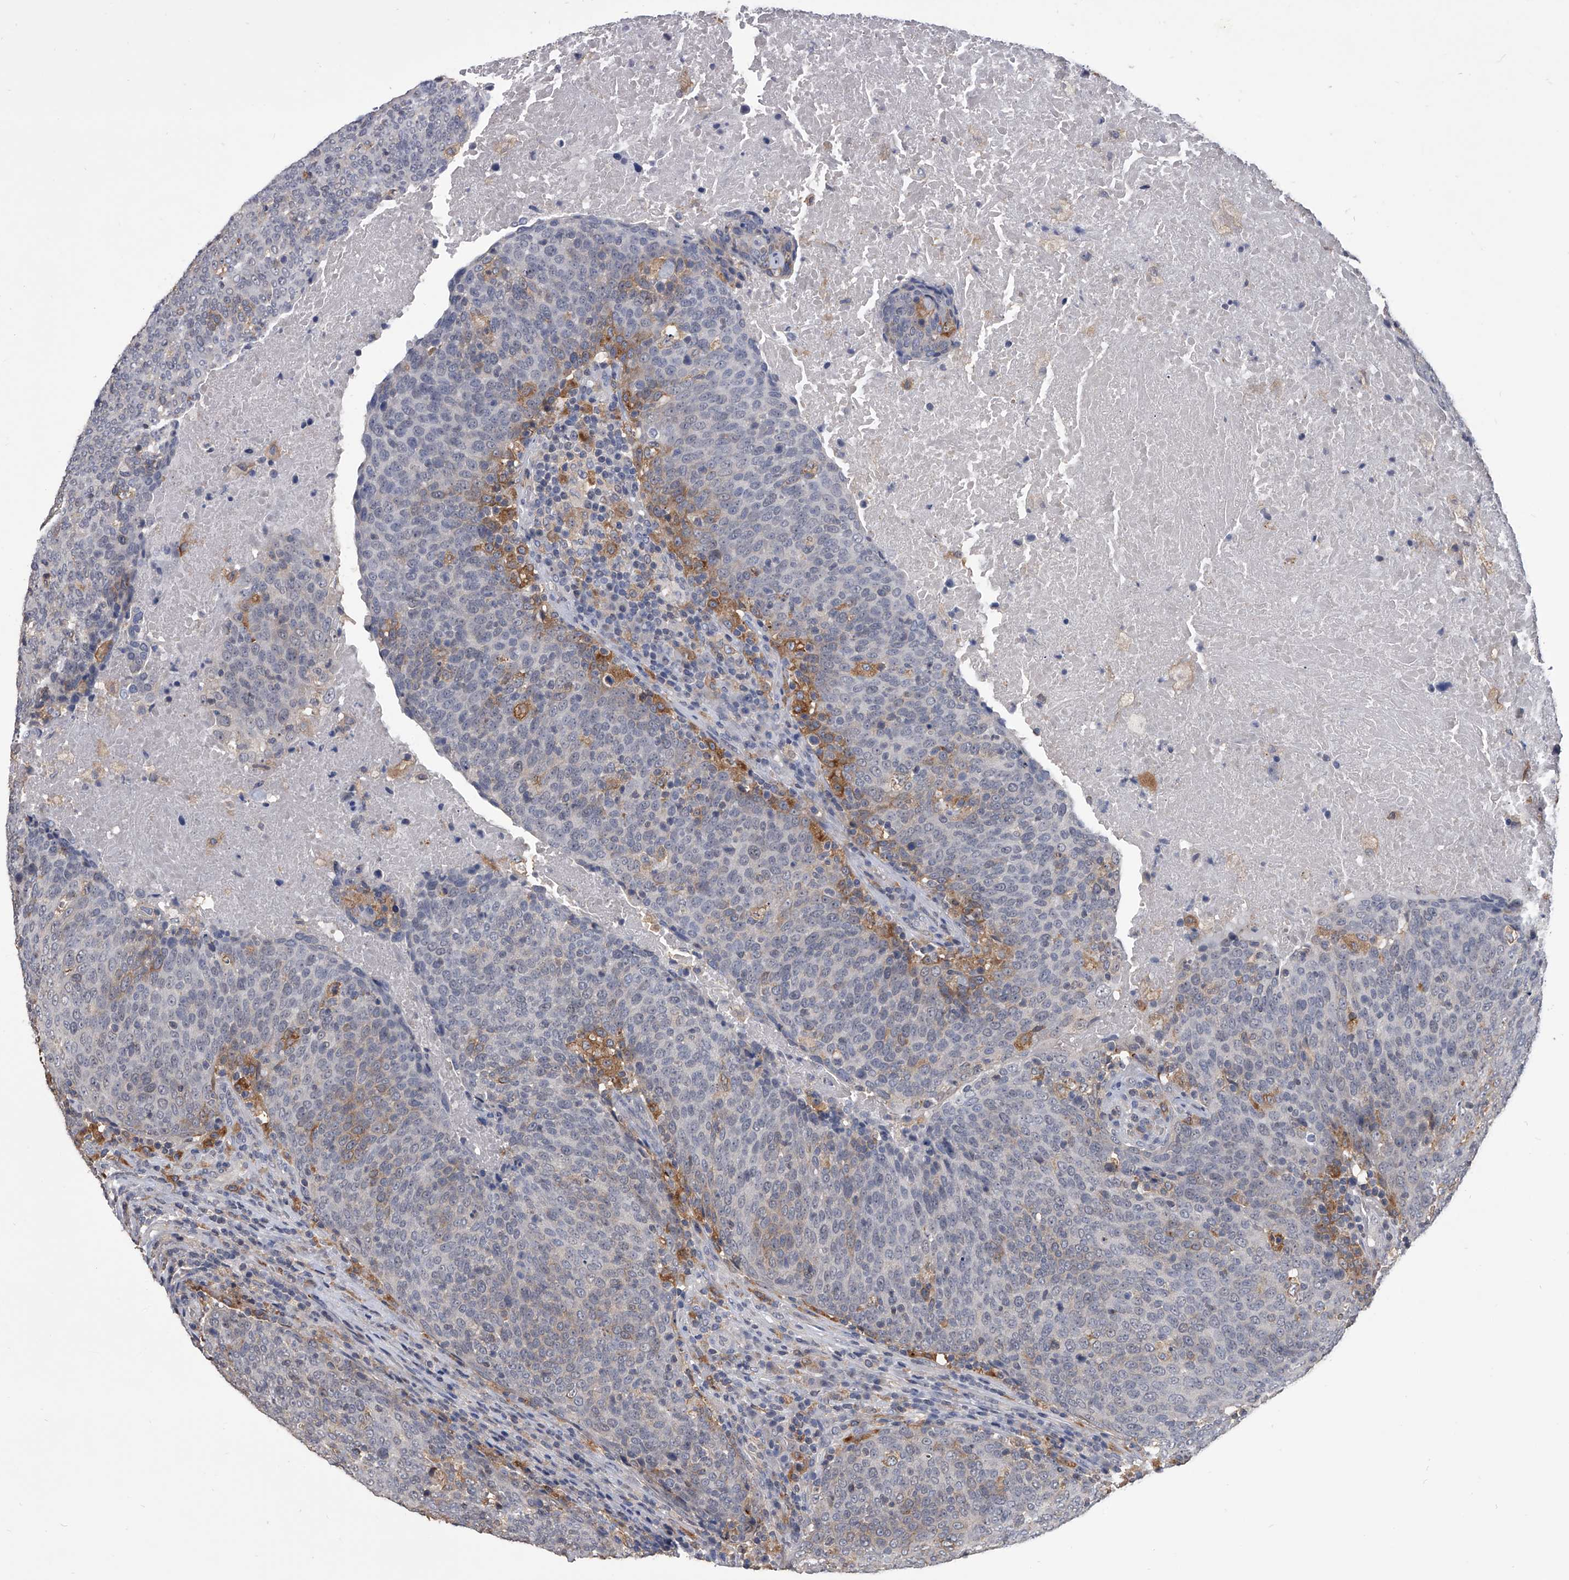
{"staining": {"intensity": "negative", "quantity": "none", "location": "none"}, "tissue": "head and neck cancer", "cell_type": "Tumor cells", "image_type": "cancer", "snomed": [{"axis": "morphology", "description": "Squamous cell carcinoma, NOS"}, {"axis": "morphology", "description": "Squamous cell carcinoma, metastatic, NOS"}, {"axis": "topography", "description": "Lymph node"}, {"axis": "topography", "description": "Head-Neck"}], "caption": "Immunohistochemistry (IHC) image of neoplastic tissue: head and neck squamous cell carcinoma stained with DAB (3,3'-diaminobenzidine) shows no significant protein staining in tumor cells.", "gene": "MAP4K3", "patient": {"sex": "male", "age": 62}}